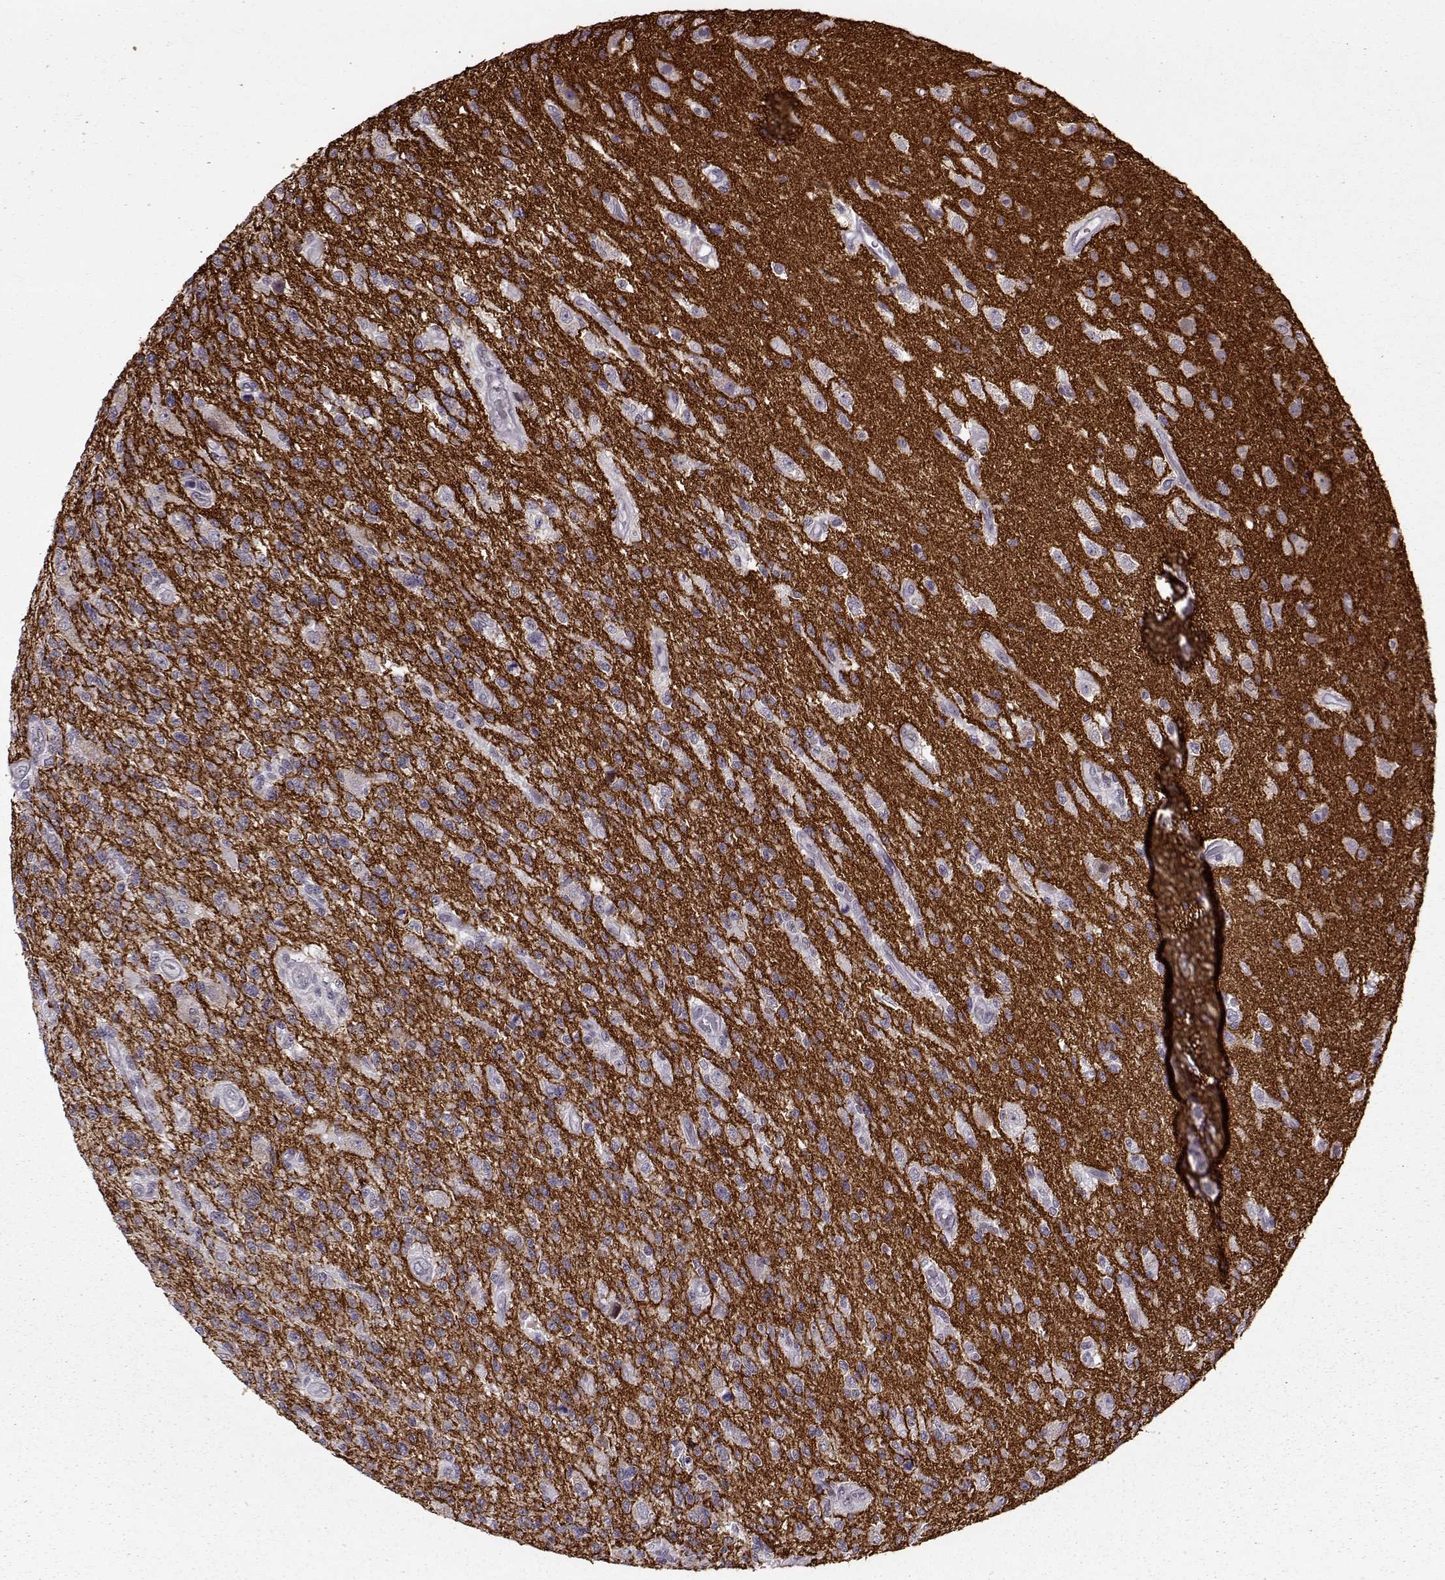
{"staining": {"intensity": "negative", "quantity": "none", "location": "none"}, "tissue": "glioma", "cell_type": "Tumor cells", "image_type": "cancer", "snomed": [{"axis": "morphology", "description": "Glioma, malignant, High grade"}, {"axis": "topography", "description": "Brain"}], "caption": "Human glioma stained for a protein using immunohistochemistry reveals no staining in tumor cells.", "gene": "STX1B", "patient": {"sex": "male", "age": 56}}